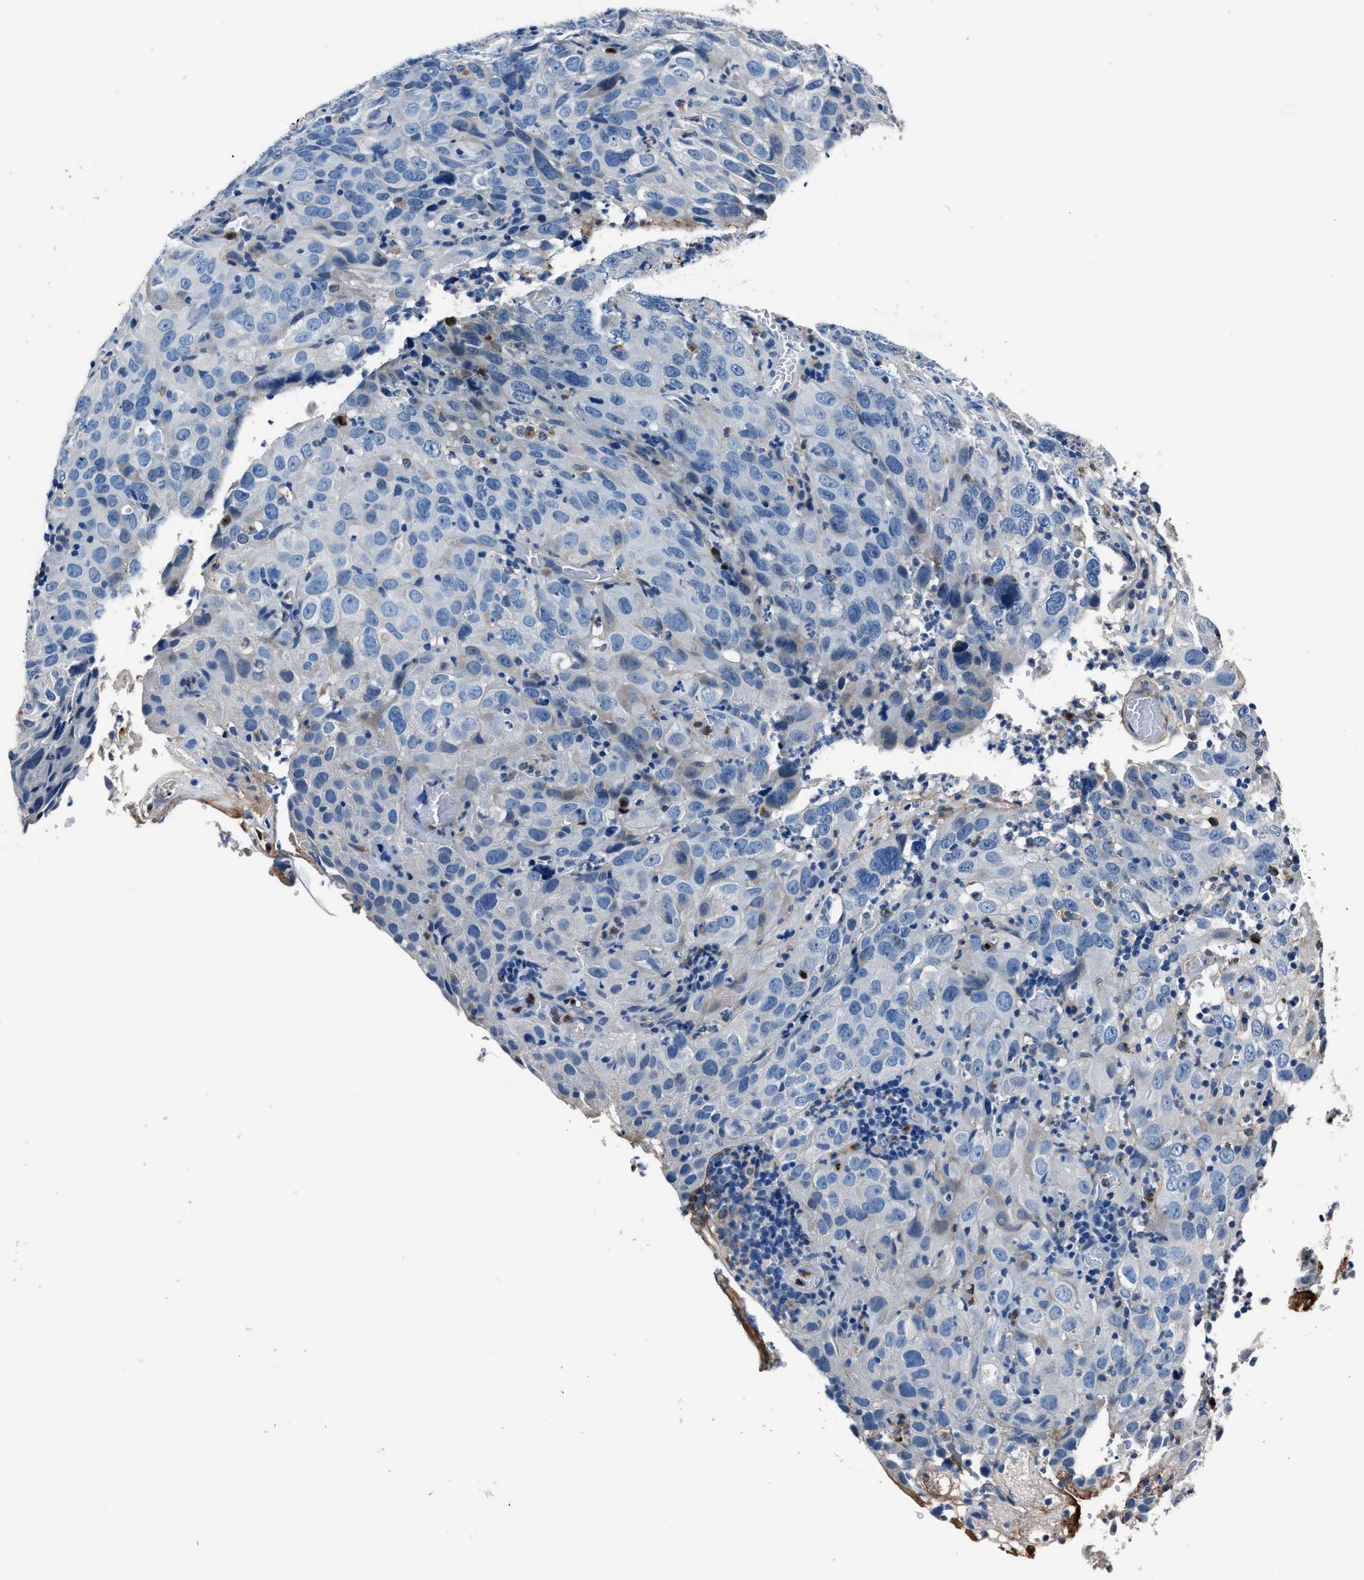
{"staining": {"intensity": "negative", "quantity": "none", "location": "none"}, "tissue": "cervical cancer", "cell_type": "Tumor cells", "image_type": "cancer", "snomed": [{"axis": "morphology", "description": "Squamous cell carcinoma, NOS"}, {"axis": "topography", "description": "Cervix"}], "caption": "Immunohistochemistry photomicrograph of neoplastic tissue: human cervical squamous cell carcinoma stained with DAB demonstrates no significant protein staining in tumor cells.", "gene": "FGL2", "patient": {"sex": "female", "age": 32}}